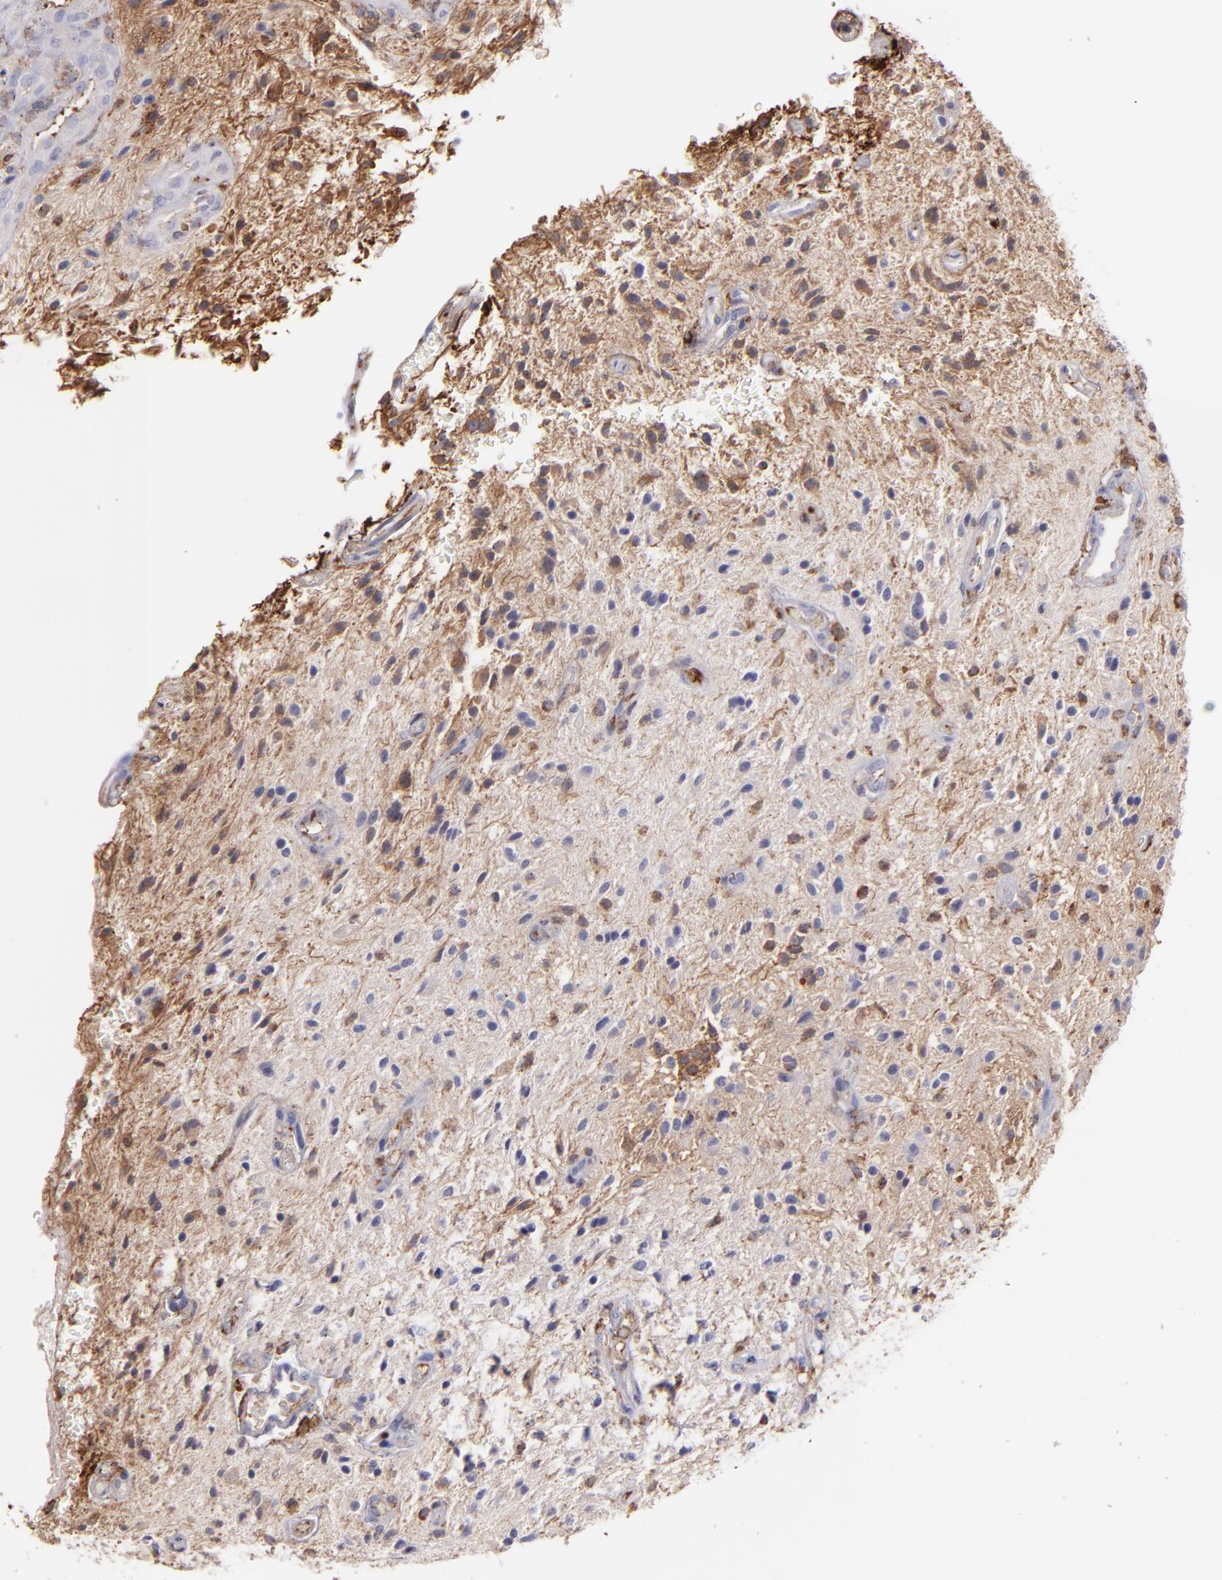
{"staining": {"intensity": "weak", "quantity": "25%-75%", "location": "cytoplasmic/membranous"}, "tissue": "glioma", "cell_type": "Tumor cells", "image_type": "cancer", "snomed": [{"axis": "morphology", "description": "Glioma, malignant, NOS"}, {"axis": "topography", "description": "Cerebellum"}], "caption": "IHC (DAB) staining of human glioma shows weak cytoplasmic/membranous protein expression in about 25%-75% of tumor cells.", "gene": "C1QA", "patient": {"sex": "female", "age": 10}}